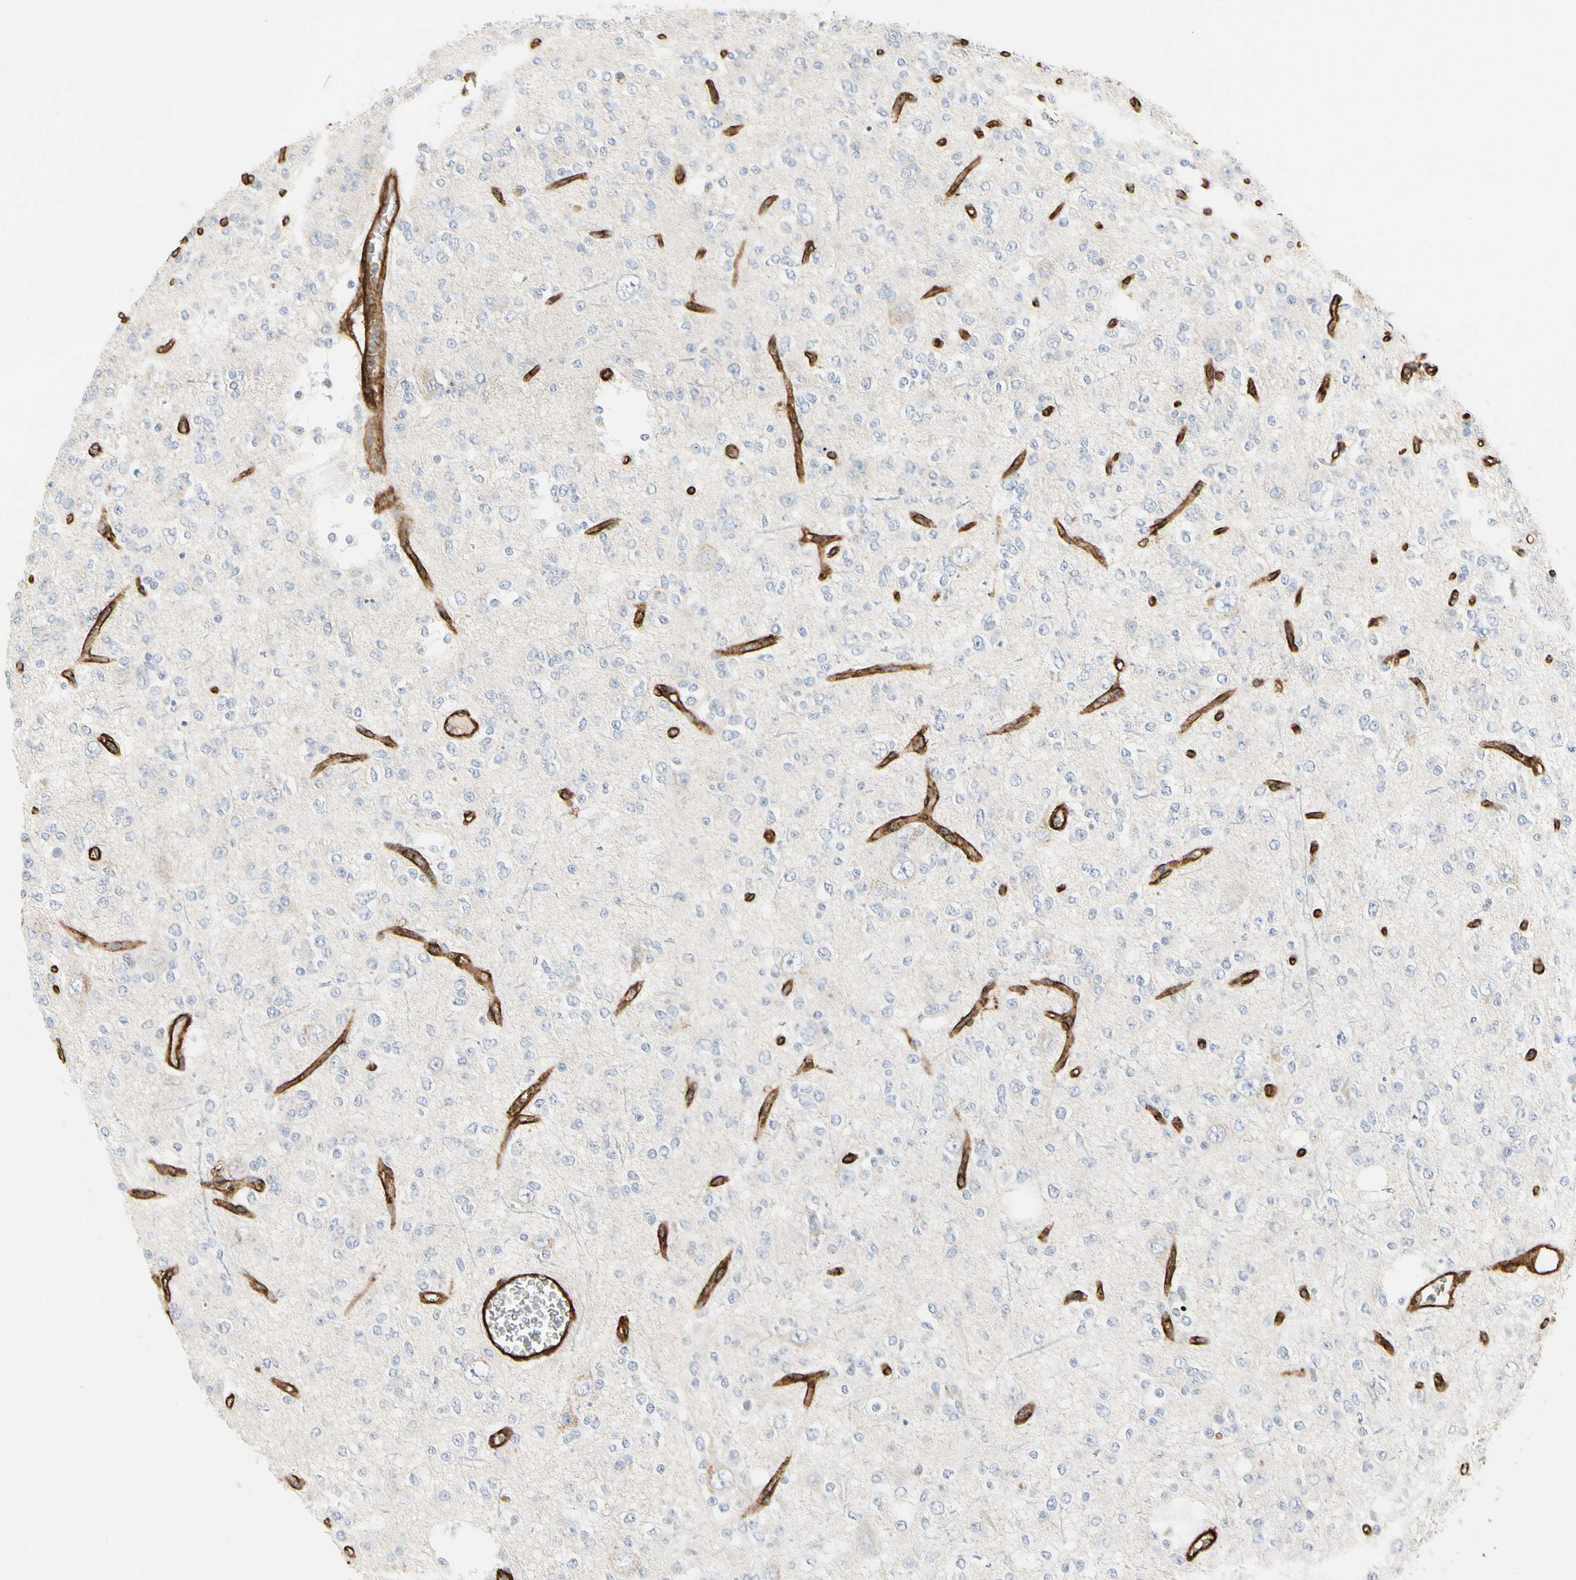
{"staining": {"intensity": "negative", "quantity": "none", "location": "none"}, "tissue": "glioma", "cell_type": "Tumor cells", "image_type": "cancer", "snomed": [{"axis": "morphology", "description": "Glioma, malignant, Low grade"}, {"axis": "topography", "description": "Brain"}], "caption": "A photomicrograph of human glioma is negative for staining in tumor cells.", "gene": "GGT5", "patient": {"sex": "male", "age": 38}}